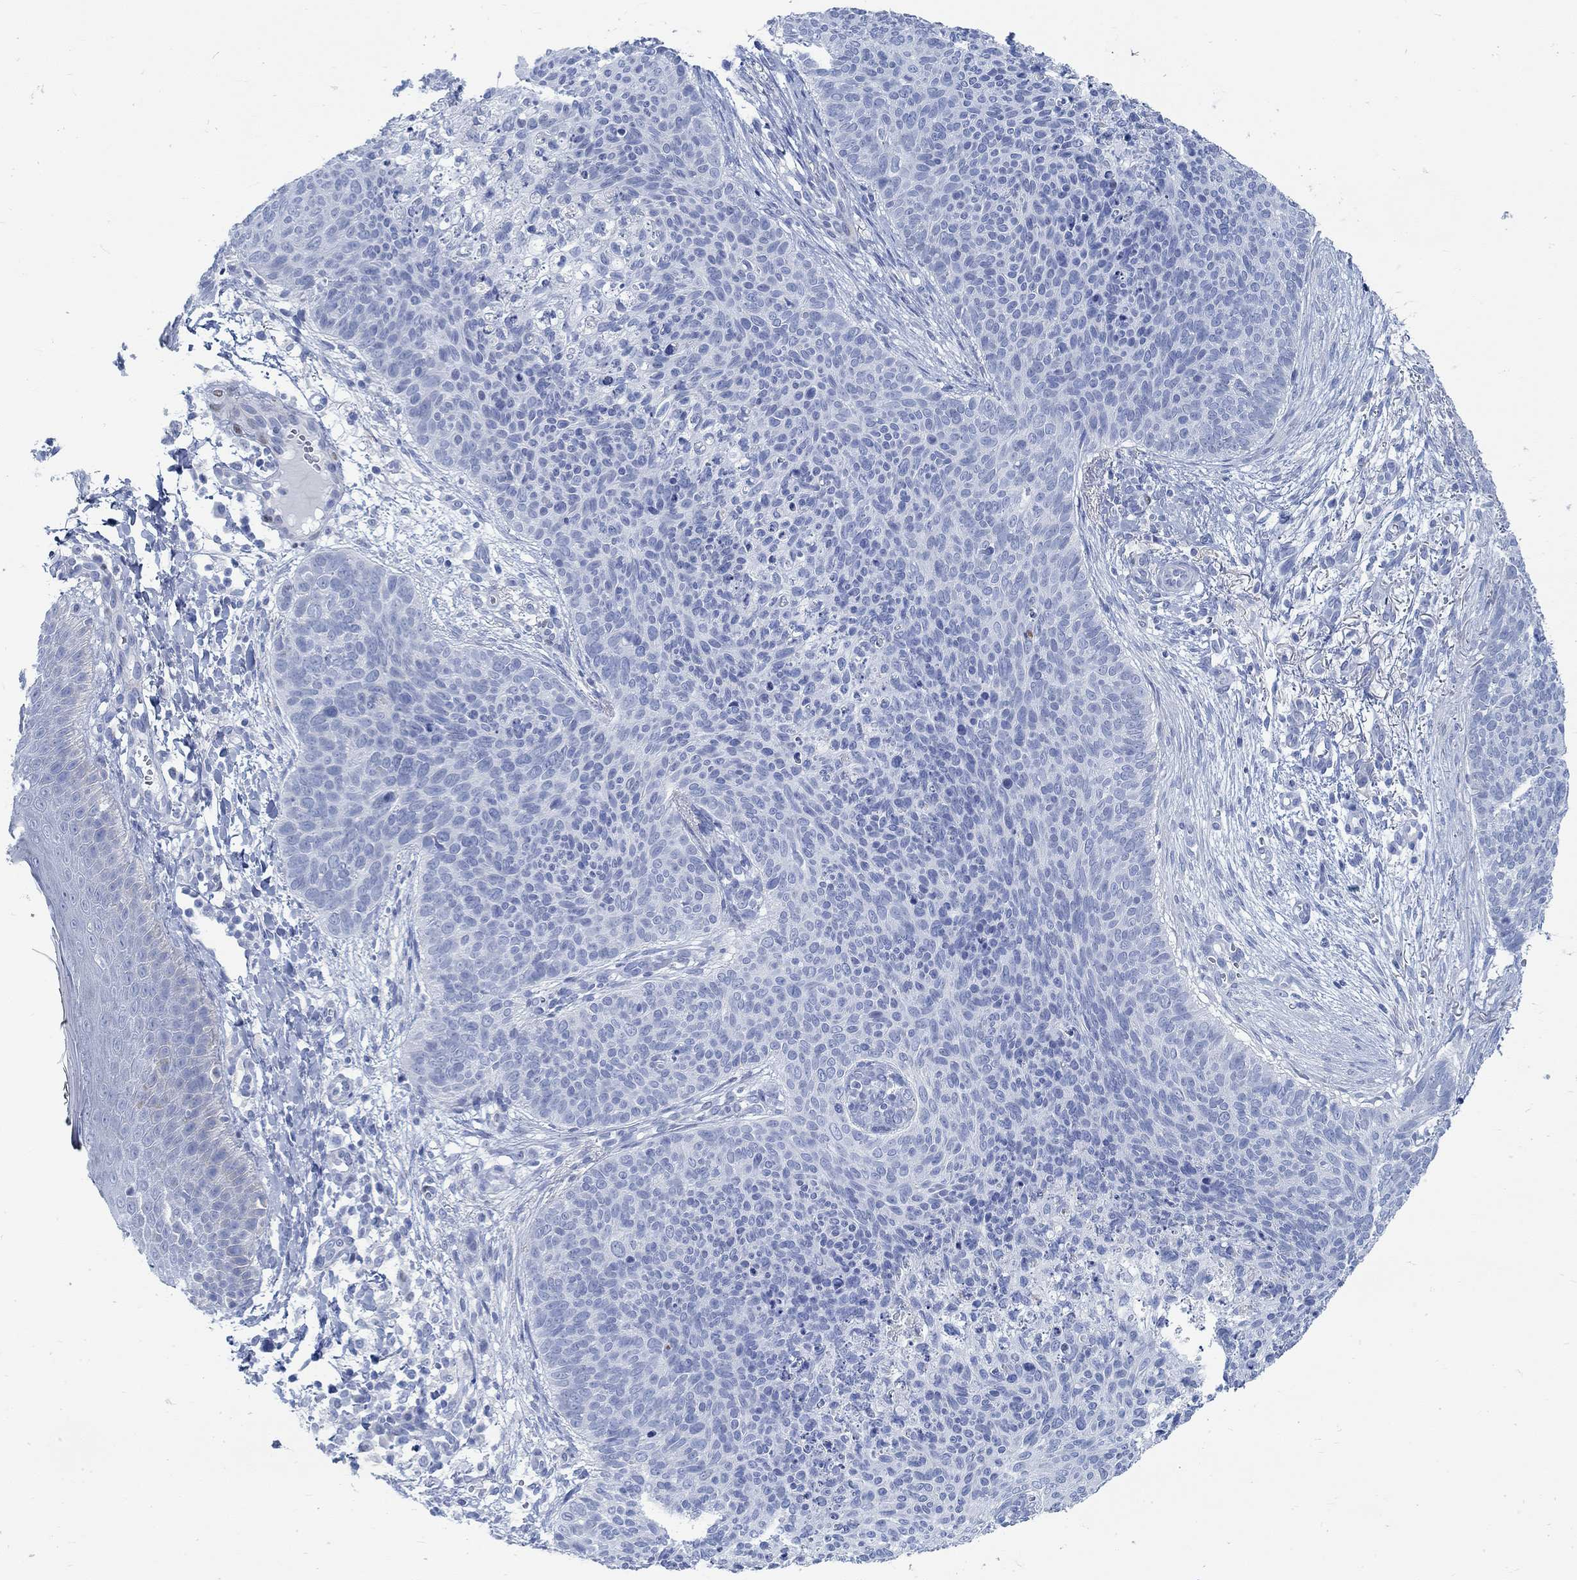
{"staining": {"intensity": "negative", "quantity": "none", "location": "none"}, "tissue": "skin cancer", "cell_type": "Tumor cells", "image_type": "cancer", "snomed": [{"axis": "morphology", "description": "Basal cell carcinoma"}, {"axis": "topography", "description": "Skin"}], "caption": "This is a micrograph of immunohistochemistry (IHC) staining of skin cancer, which shows no positivity in tumor cells.", "gene": "RBM20", "patient": {"sex": "male", "age": 64}}